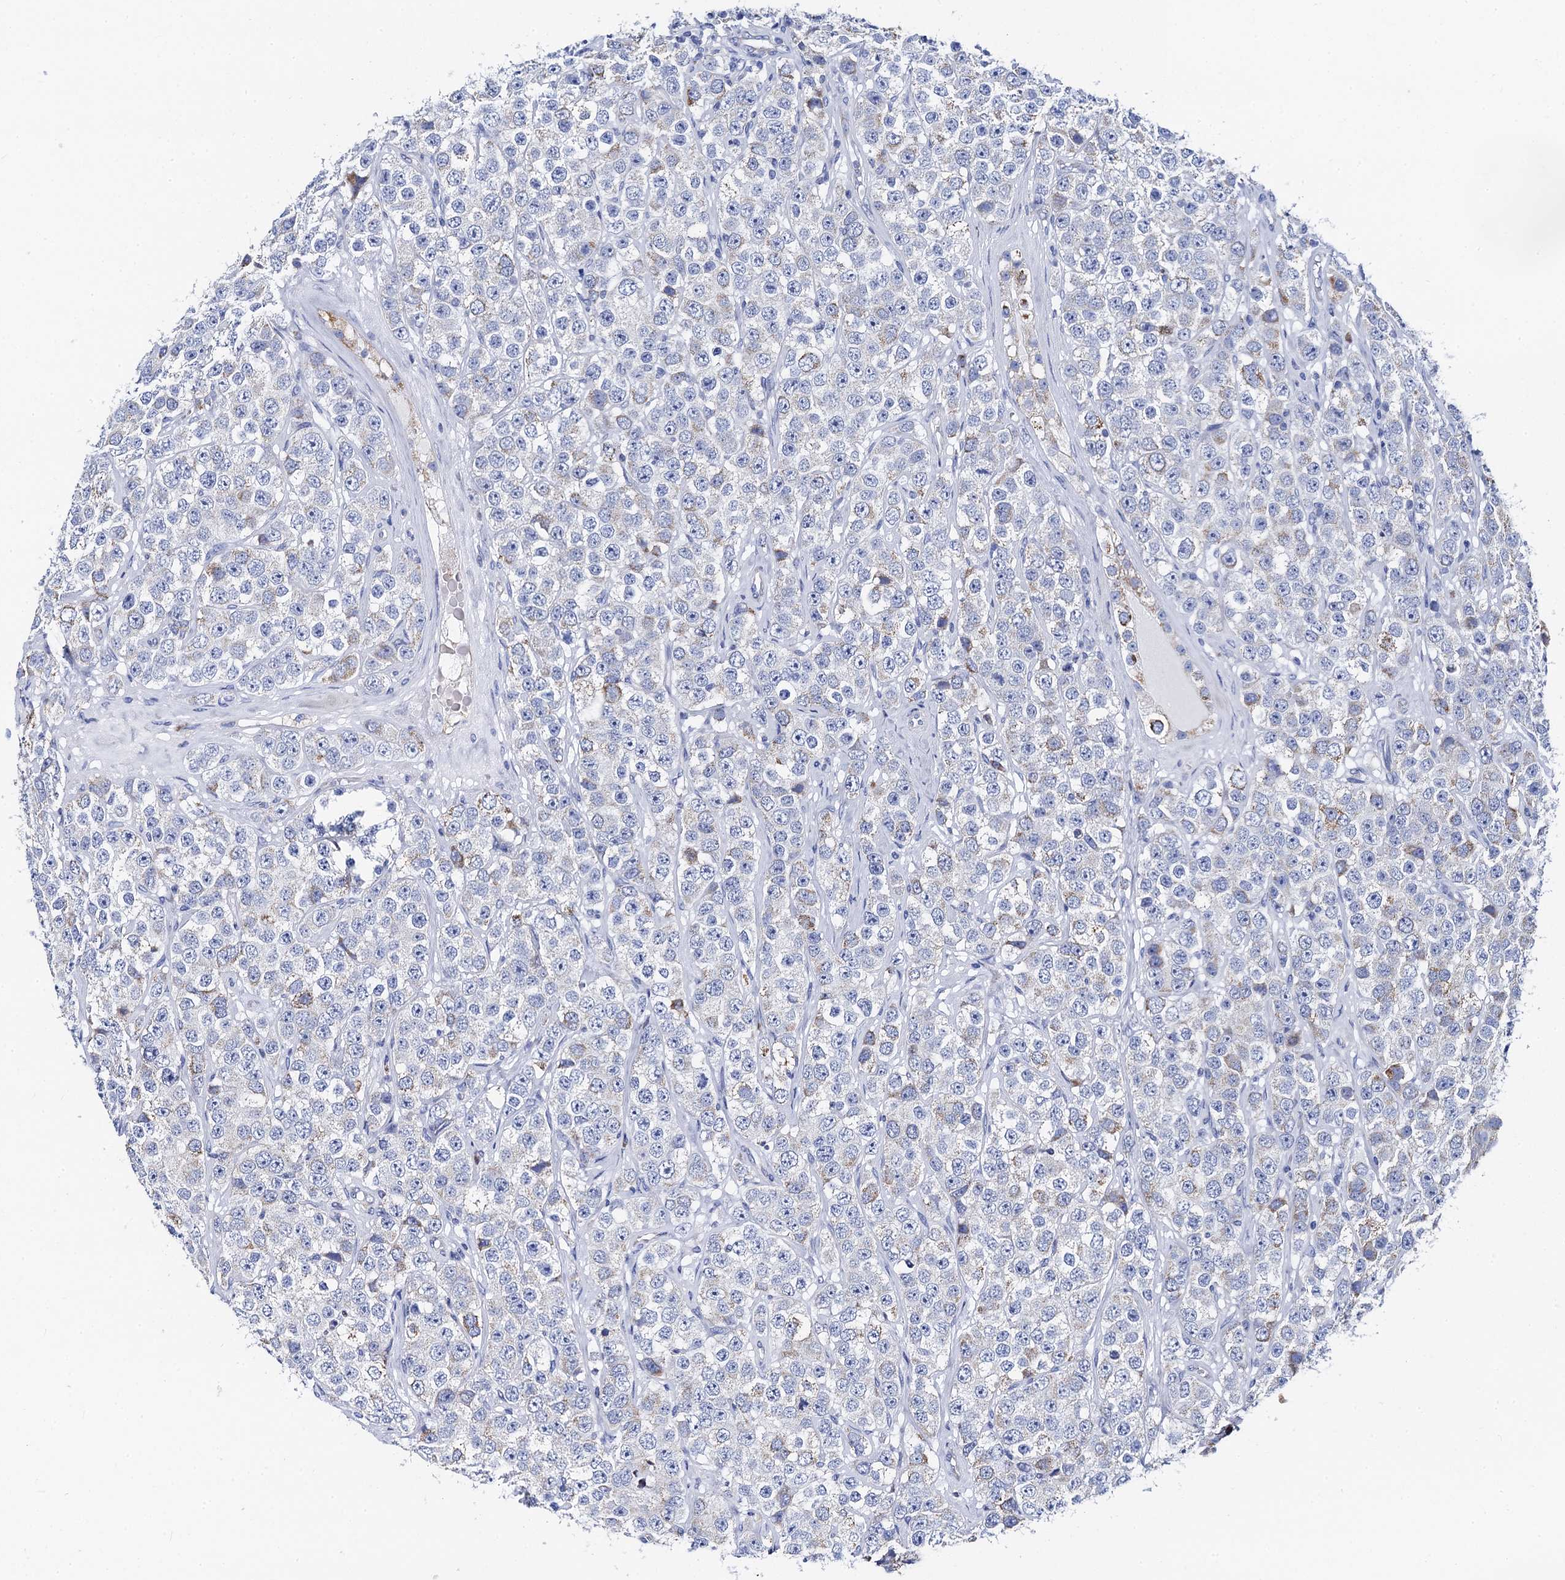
{"staining": {"intensity": "negative", "quantity": "none", "location": "none"}, "tissue": "testis cancer", "cell_type": "Tumor cells", "image_type": "cancer", "snomed": [{"axis": "morphology", "description": "Seminoma, NOS"}, {"axis": "topography", "description": "Testis"}], "caption": "Testis cancer was stained to show a protein in brown. There is no significant expression in tumor cells.", "gene": "ACADSB", "patient": {"sex": "male", "age": 28}}